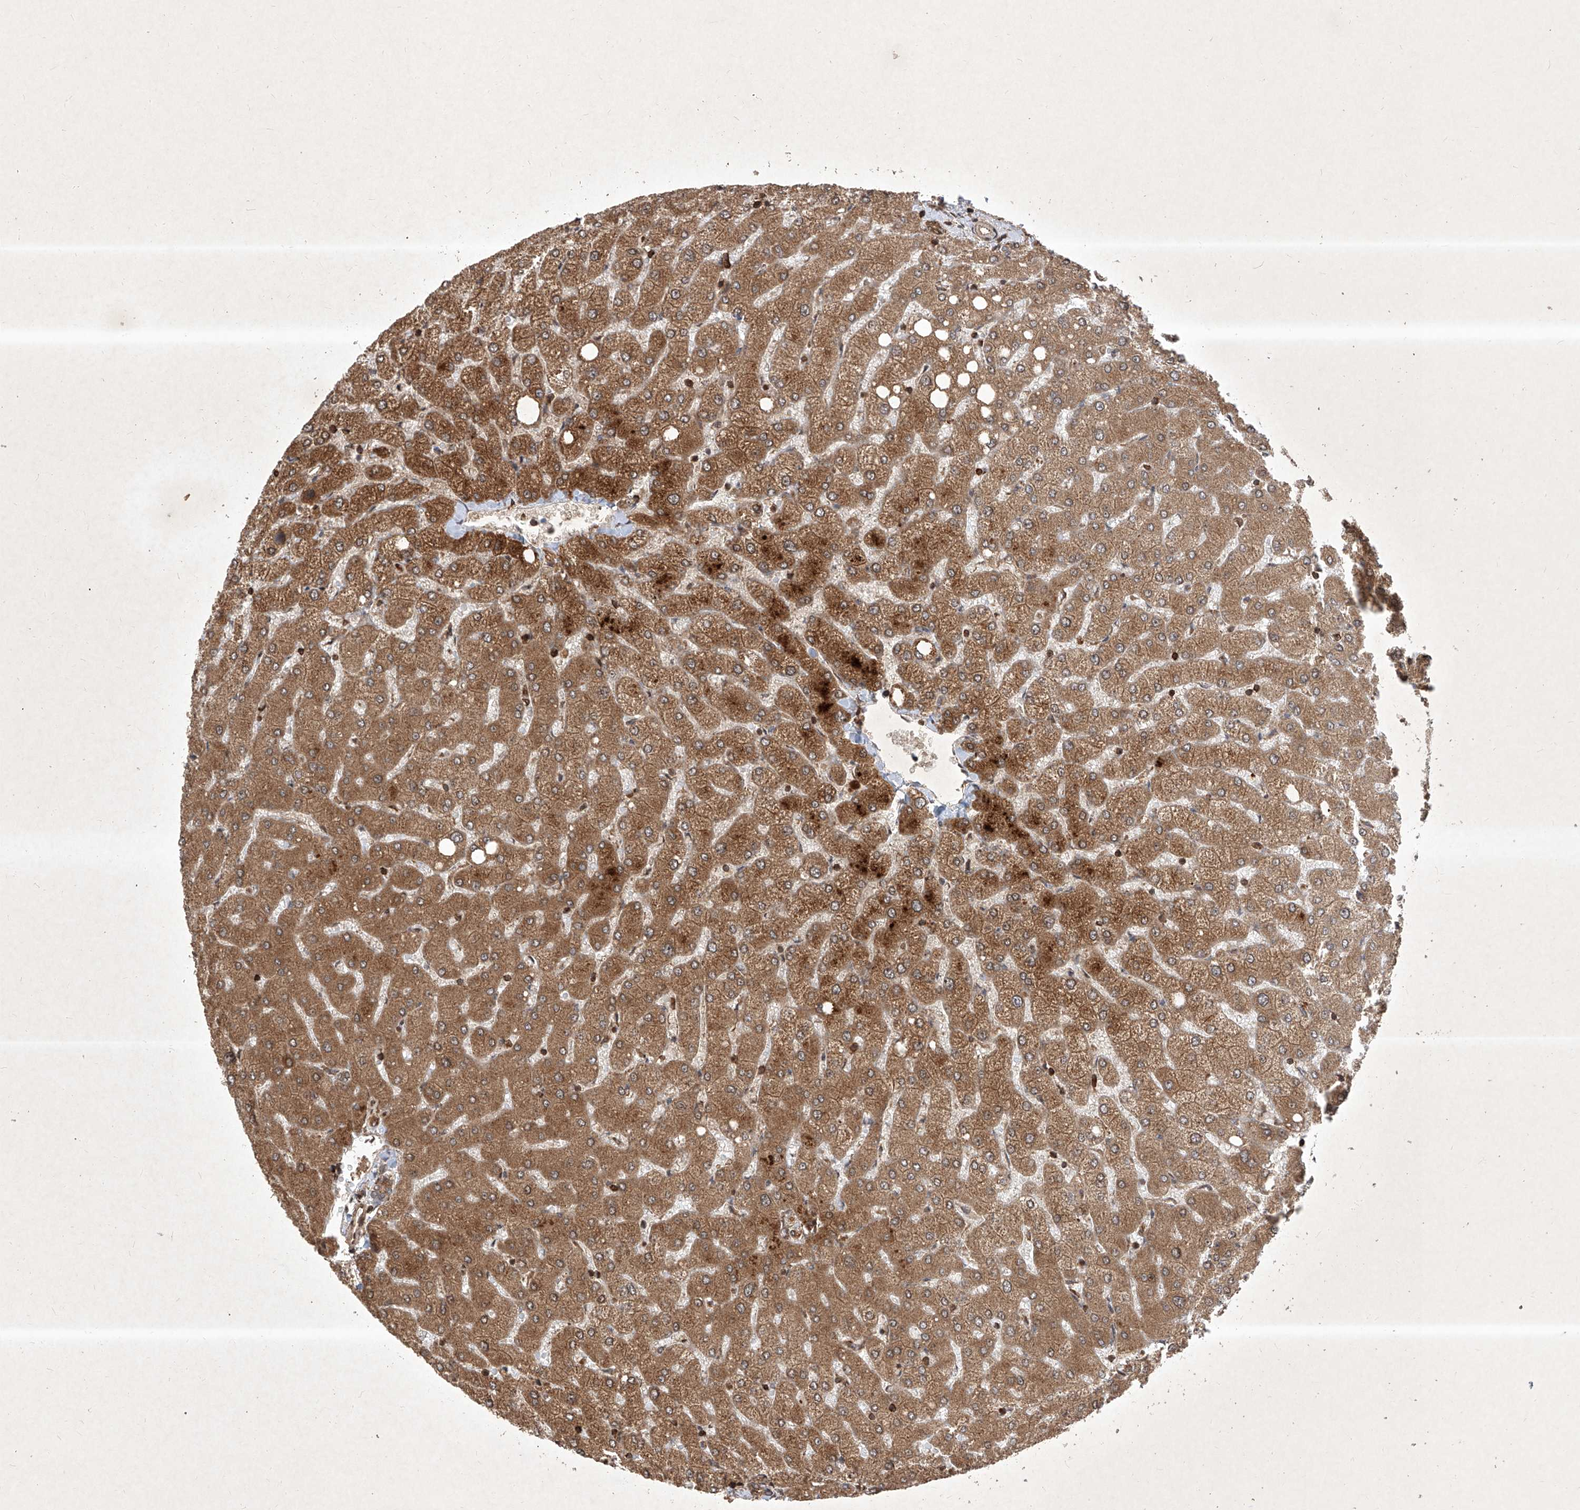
{"staining": {"intensity": "moderate", "quantity": ">75%", "location": "cytoplasmic/membranous"}, "tissue": "liver", "cell_type": "Cholangiocytes", "image_type": "normal", "snomed": [{"axis": "morphology", "description": "Normal tissue, NOS"}, {"axis": "topography", "description": "Liver"}], "caption": "Liver stained with immunohistochemistry (IHC) exhibits moderate cytoplasmic/membranous staining in about >75% of cholangiocytes. The staining was performed using DAB, with brown indicating positive protein expression. Nuclei are stained blue with hematoxylin.", "gene": "MAGED2", "patient": {"sex": "female", "age": 54}}